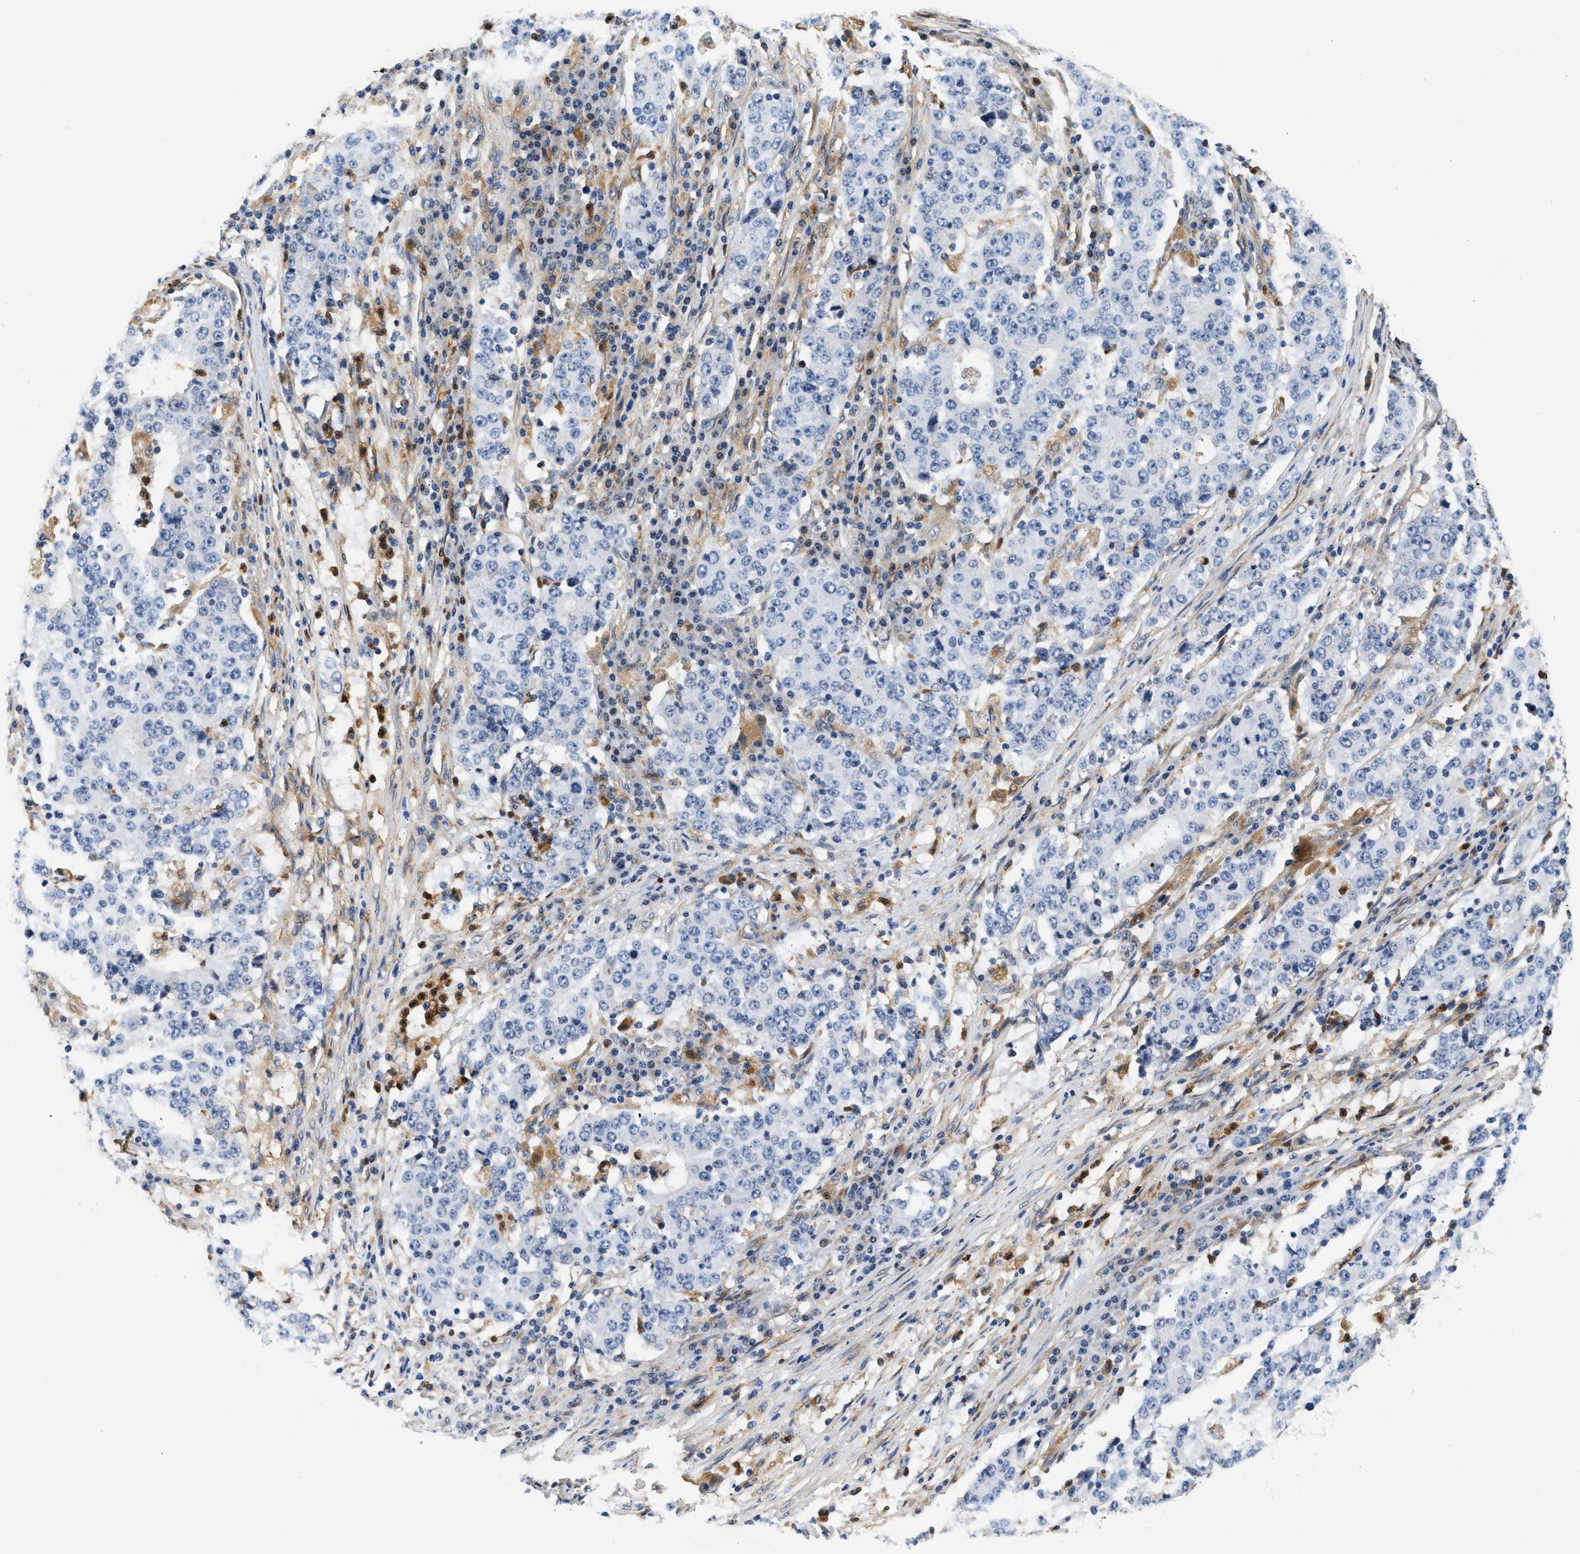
{"staining": {"intensity": "negative", "quantity": "none", "location": "none"}, "tissue": "stomach cancer", "cell_type": "Tumor cells", "image_type": "cancer", "snomed": [{"axis": "morphology", "description": "Adenocarcinoma, NOS"}, {"axis": "topography", "description": "Stomach"}], "caption": "The IHC micrograph has no significant positivity in tumor cells of stomach cancer (adenocarcinoma) tissue.", "gene": "RAB31", "patient": {"sex": "male", "age": 59}}